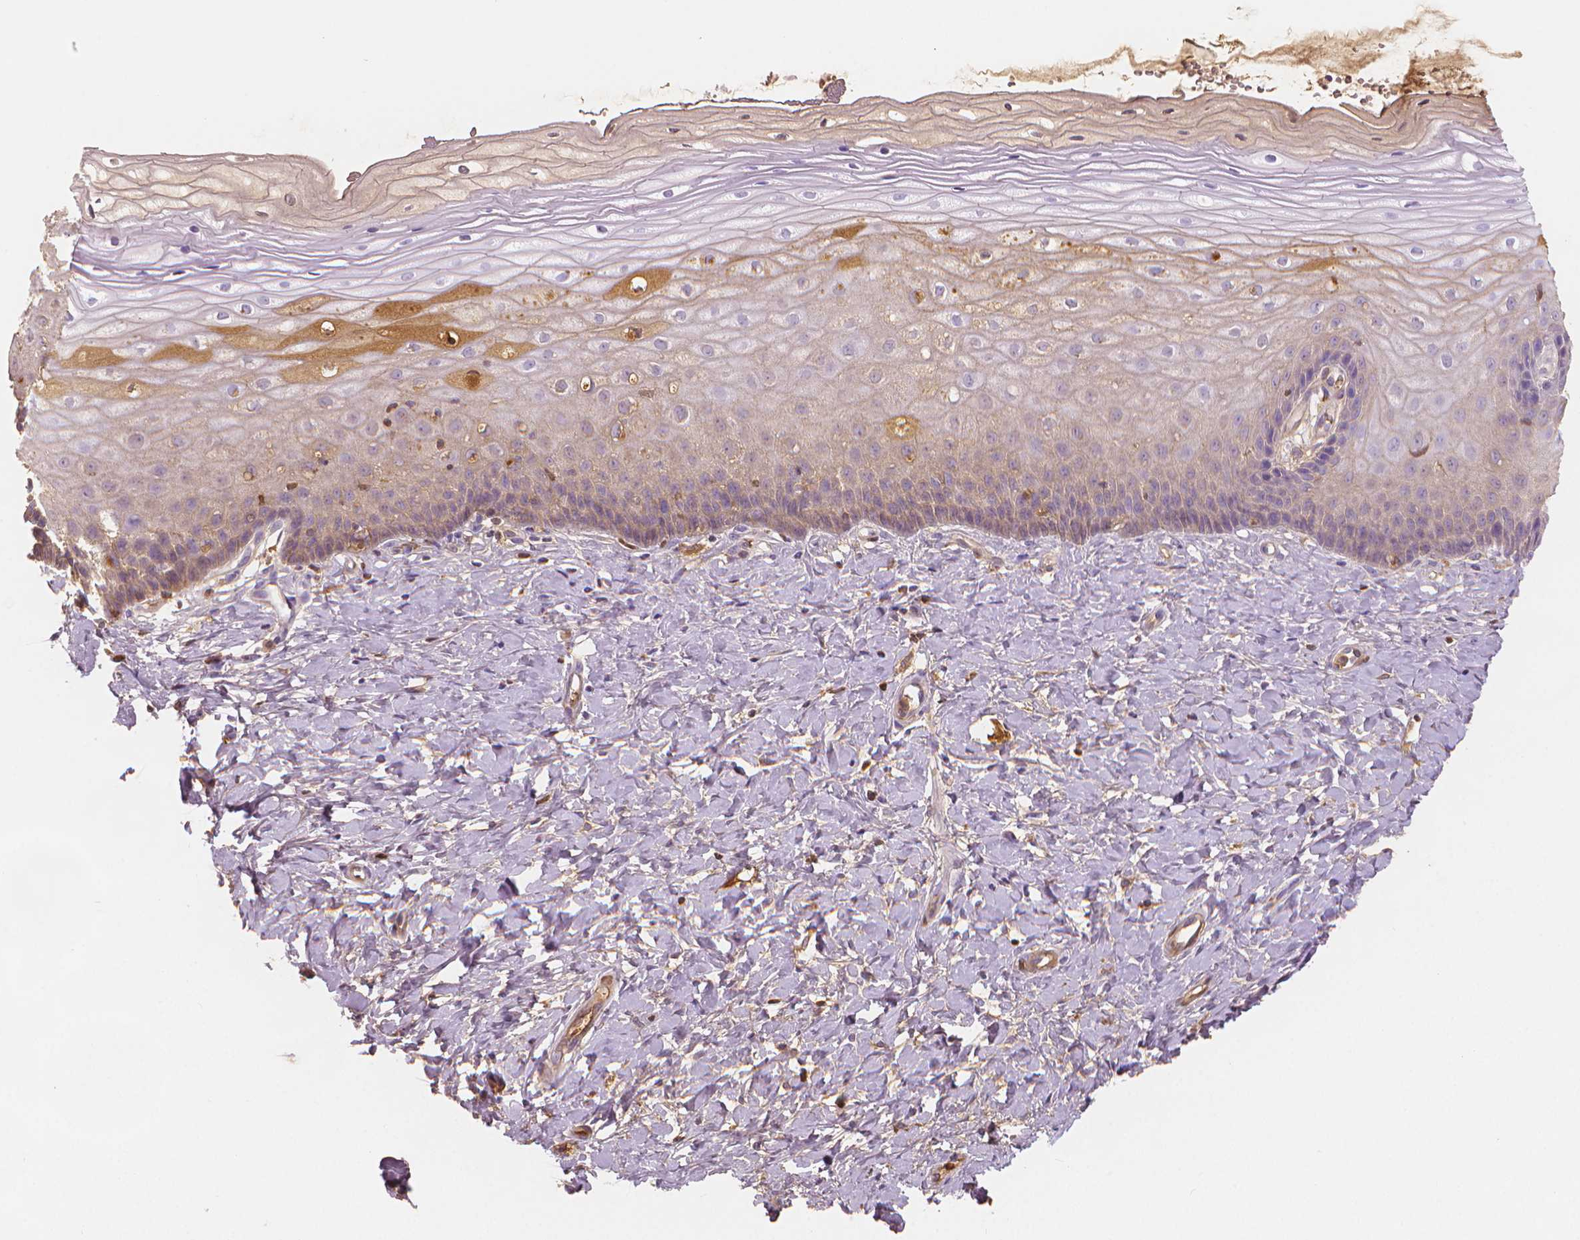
{"staining": {"intensity": "negative", "quantity": "none", "location": "none"}, "tissue": "cervix", "cell_type": "Glandular cells", "image_type": "normal", "snomed": [{"axis": "morphology", "description": "Normal tissue, NOS"}, {"axis": "topography", "description": "Cervix"}], "caption": "This is an immunohistochemistry micrograph of normal human cervix. There is no positivity in glandular cells.", "gene": "APOA4", "patient": {"sex": "female", "age": 37}}